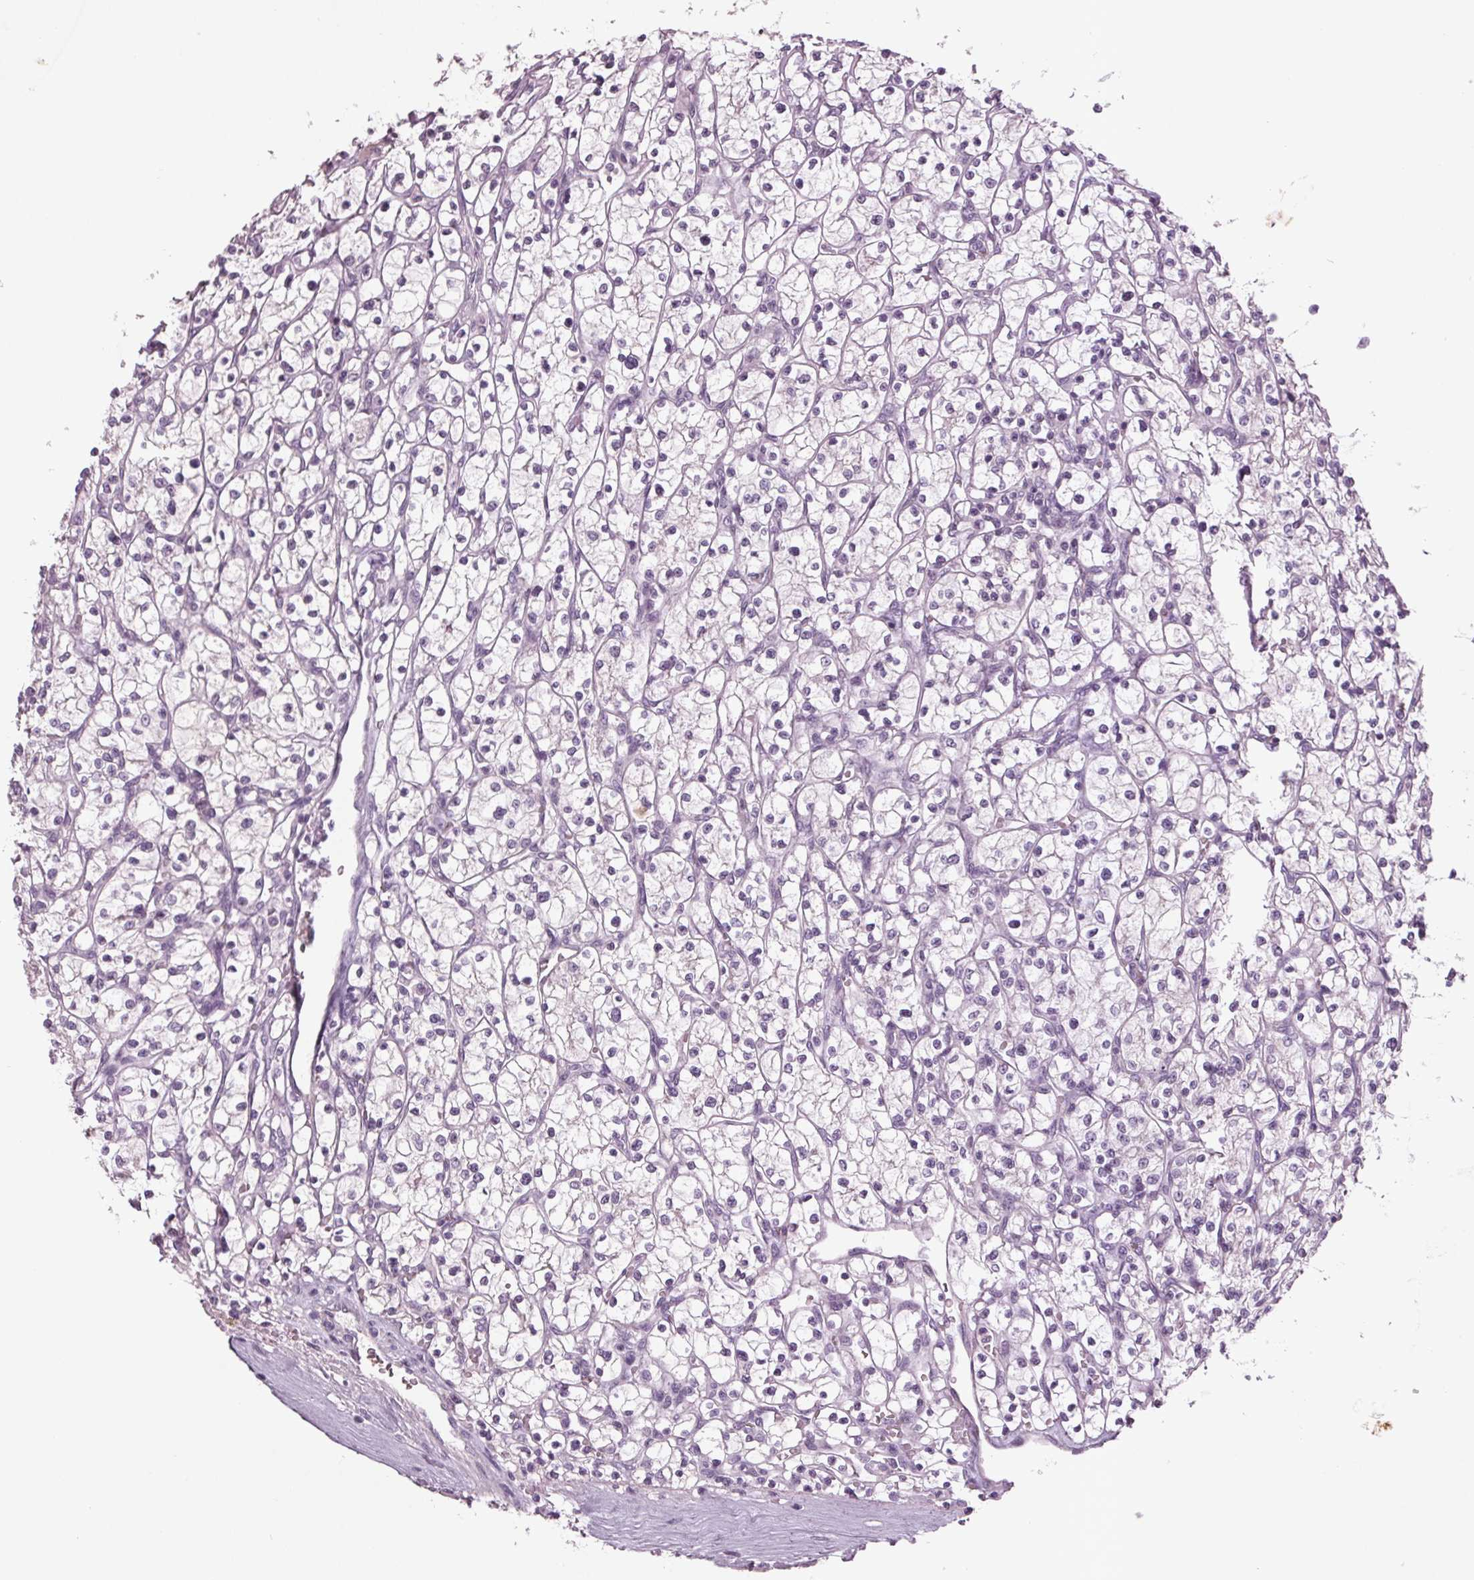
{"staining": {"intensity": "negative", "quantity": "none", "location": "none"}, "tissue": "renal cancer", "cell_type": "Tumor cells", "image_type": "cancer", "snomed": [{"axis": "morphology", "description": "Adenocarcinoma, NOS"}, {"axis": "topography", "description": "Kidney"}], "caption": "The IHC image has no significant positivity in tumor cells of renal cancer (adenocarcinoma) tissue.", "gene": "BHLHE22", "patient": {"sex": "female", "age": 64}}